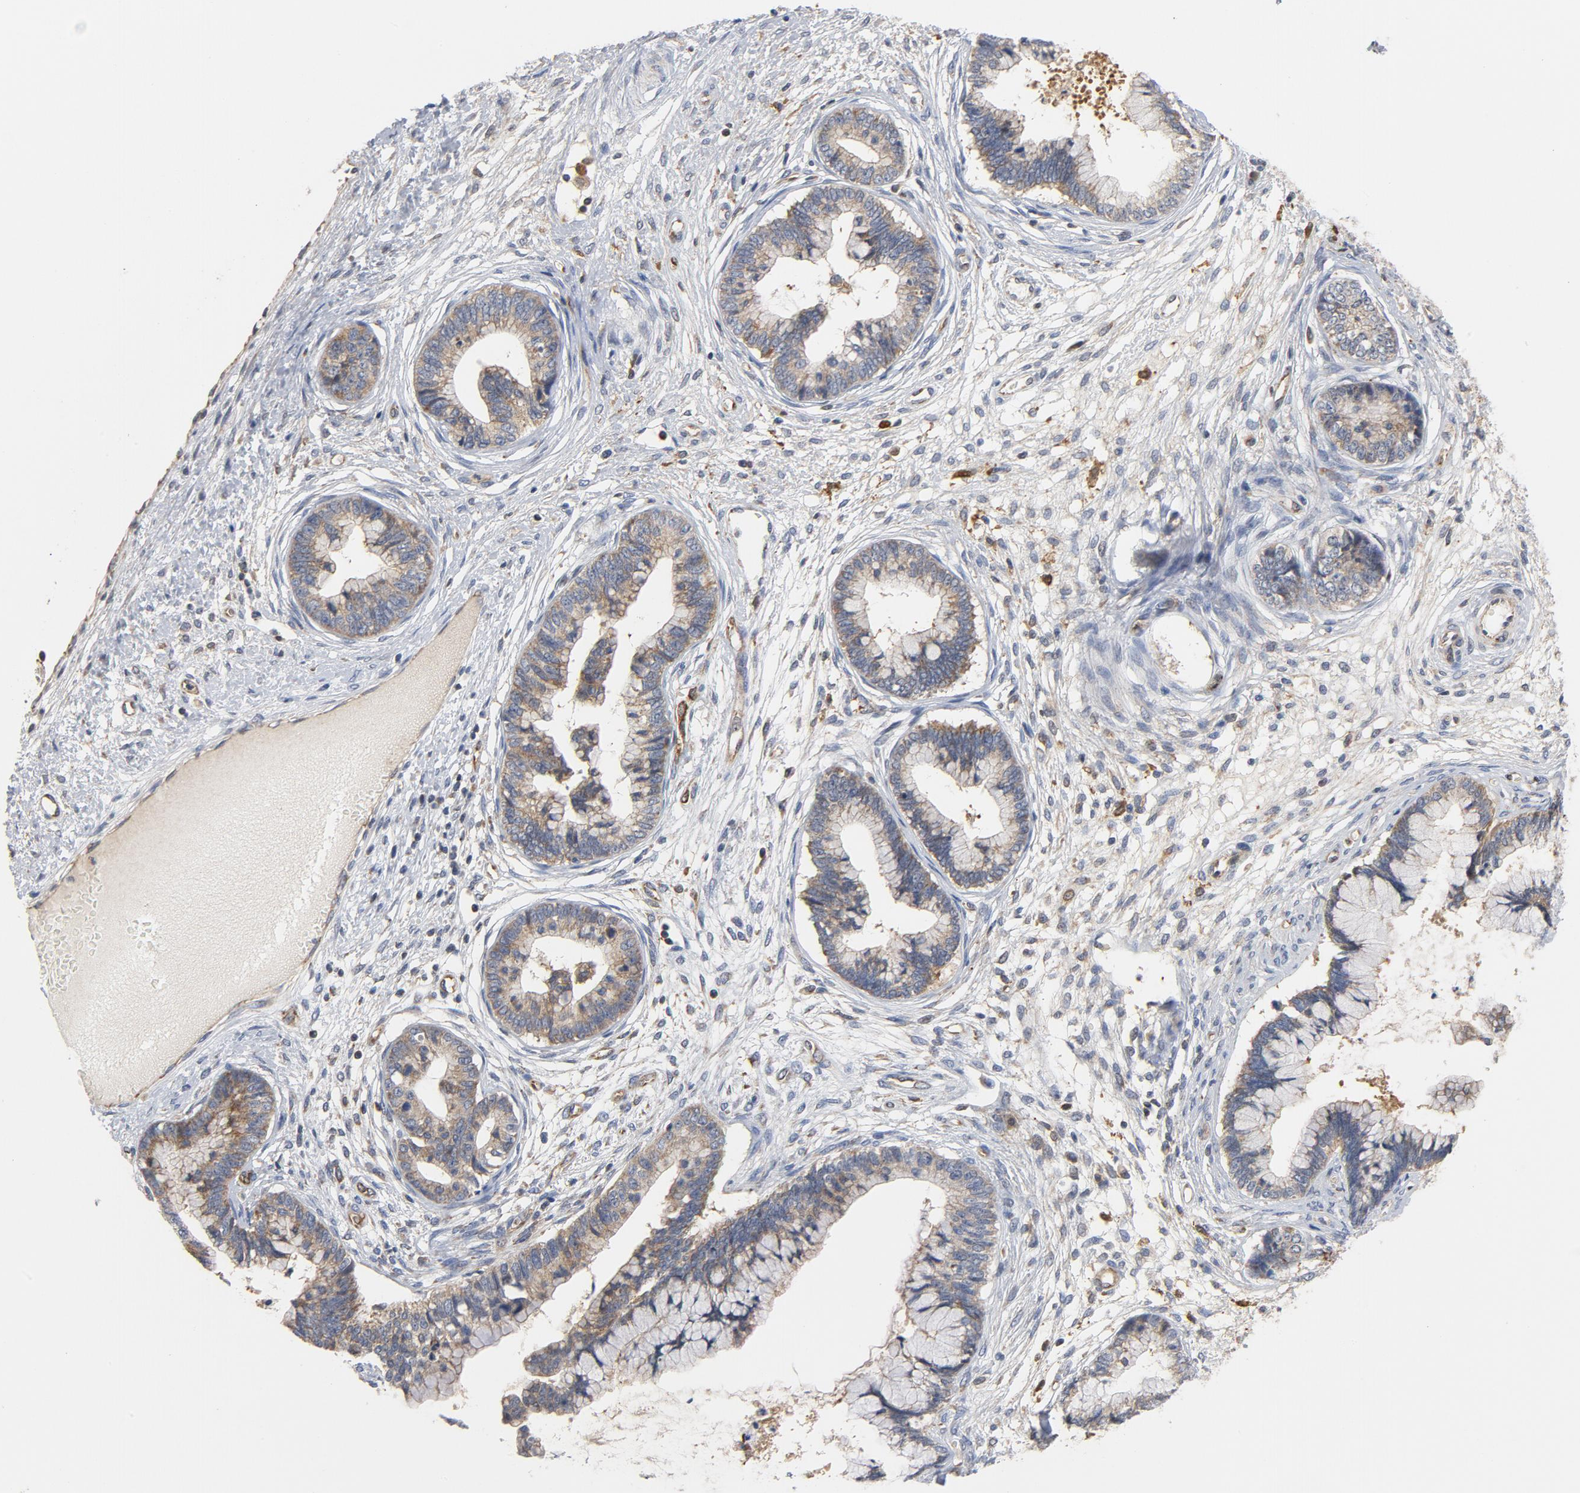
{"staining": {"intensity": "moderate", "quantity": ">75%", "location": "cytoplasmic/membranous"}, "tissue": "cervical cancer", "cell_type": "Tumor cells", "image_type": "cancer", "snomed": [{"axis": "morphology", "description": "Adenocarcinoma, NOS"}, {"axis": "topography", "description": "Cervix"}], "caption": "Tumor cells display medium levels of moderate cytoplasmic/membranous positivity in about >75% of cells in human cervical cancer (adenocarcinoma). (DAB IHC, brown staining for protein, blue staining for nuclei).", "gene": "RAPGEF4", "patient": {"sex": "female", "age": 44}}